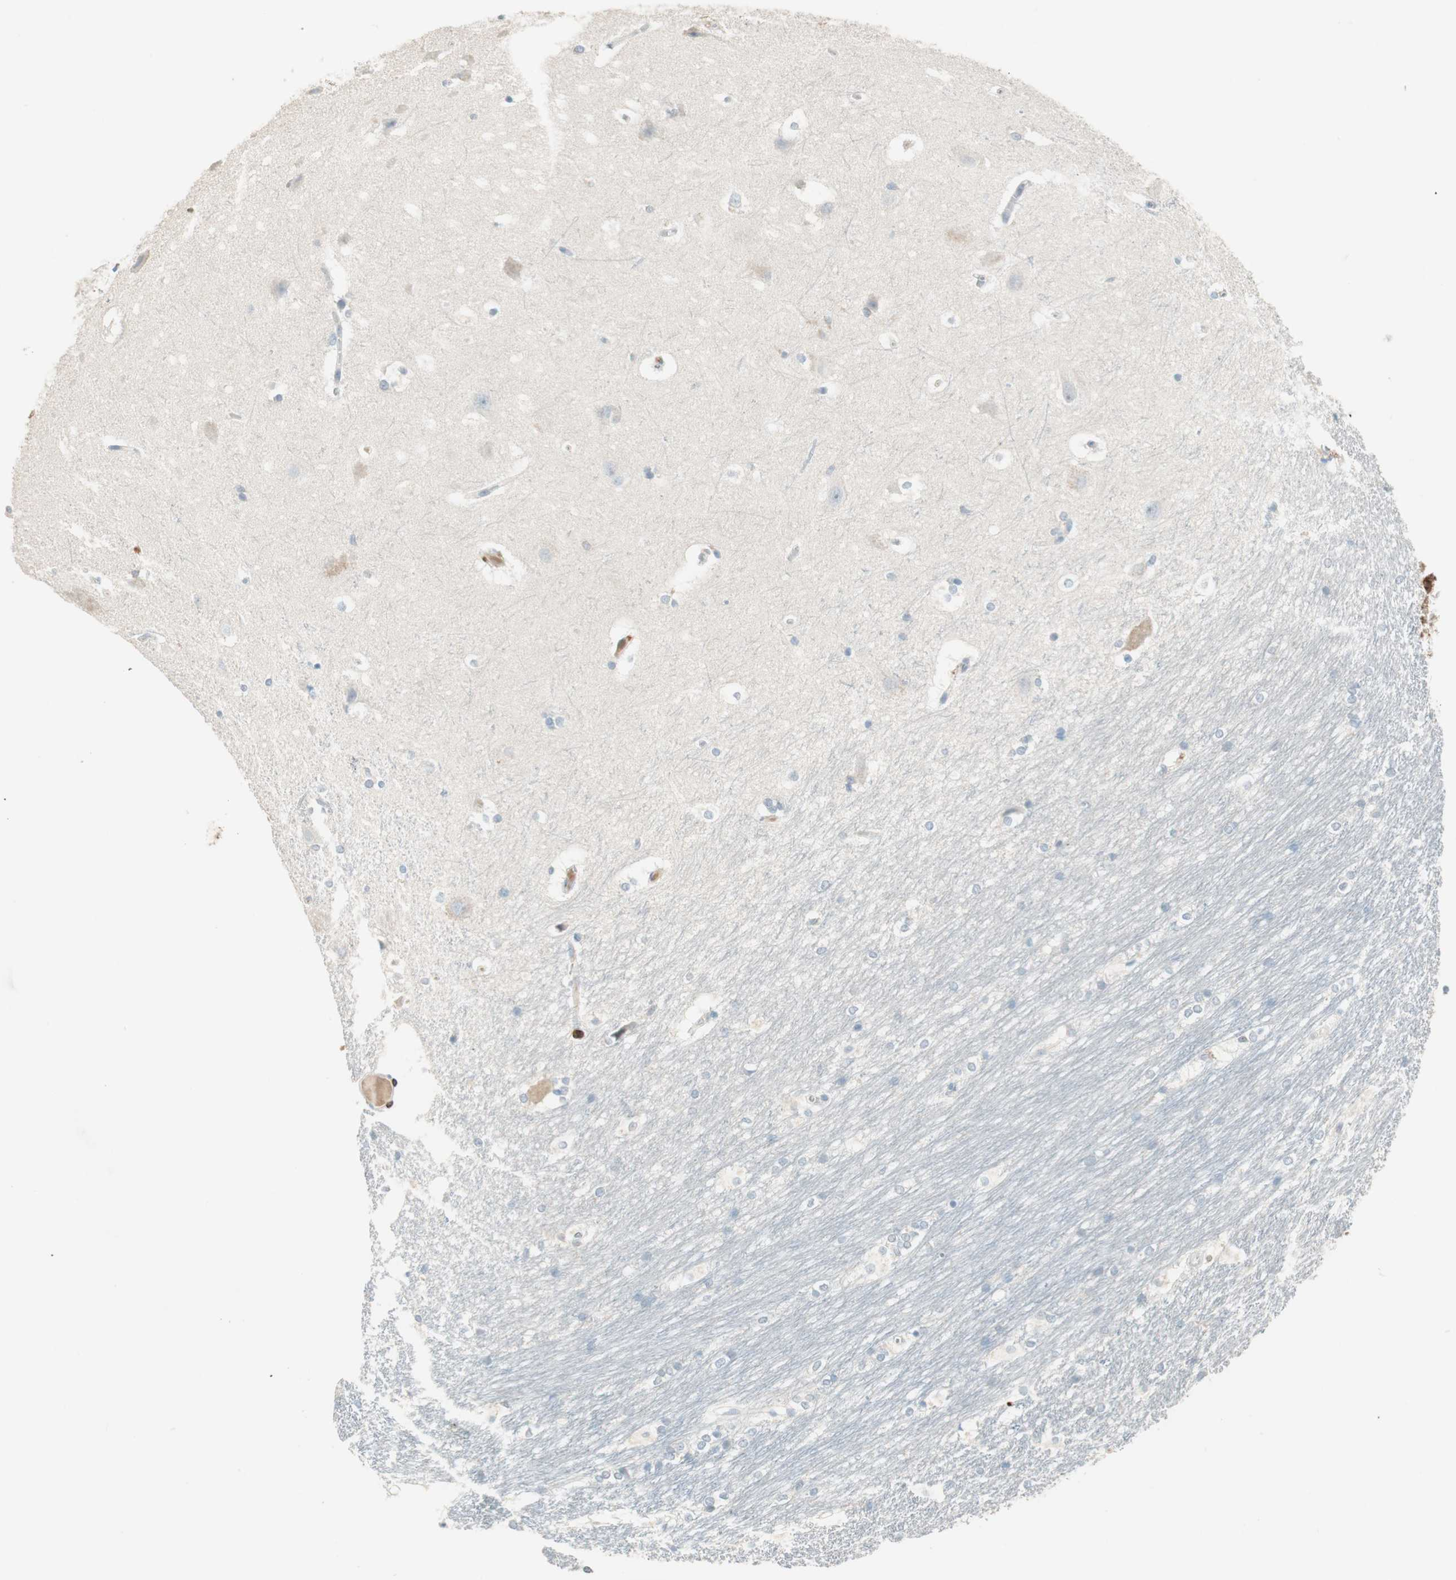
{"staining": {"intensity": "negative", "quantity": "none", "location": "none"}, "tissue": "hippocampus", "cell_type": "Glial cells", "image_type": "normal", "snomed": [{"axis": "morphology", "description": "Normal tissue, NOS"}, {"axis": "topography", "description": "Hippocampus"}], "caption": "There is no significant expression in glial cells of hippocampus. (DAB IHC with hematoxylin counter stain).", "gene": "HPGD", "patient": {"sex": "female", "age": 19}}